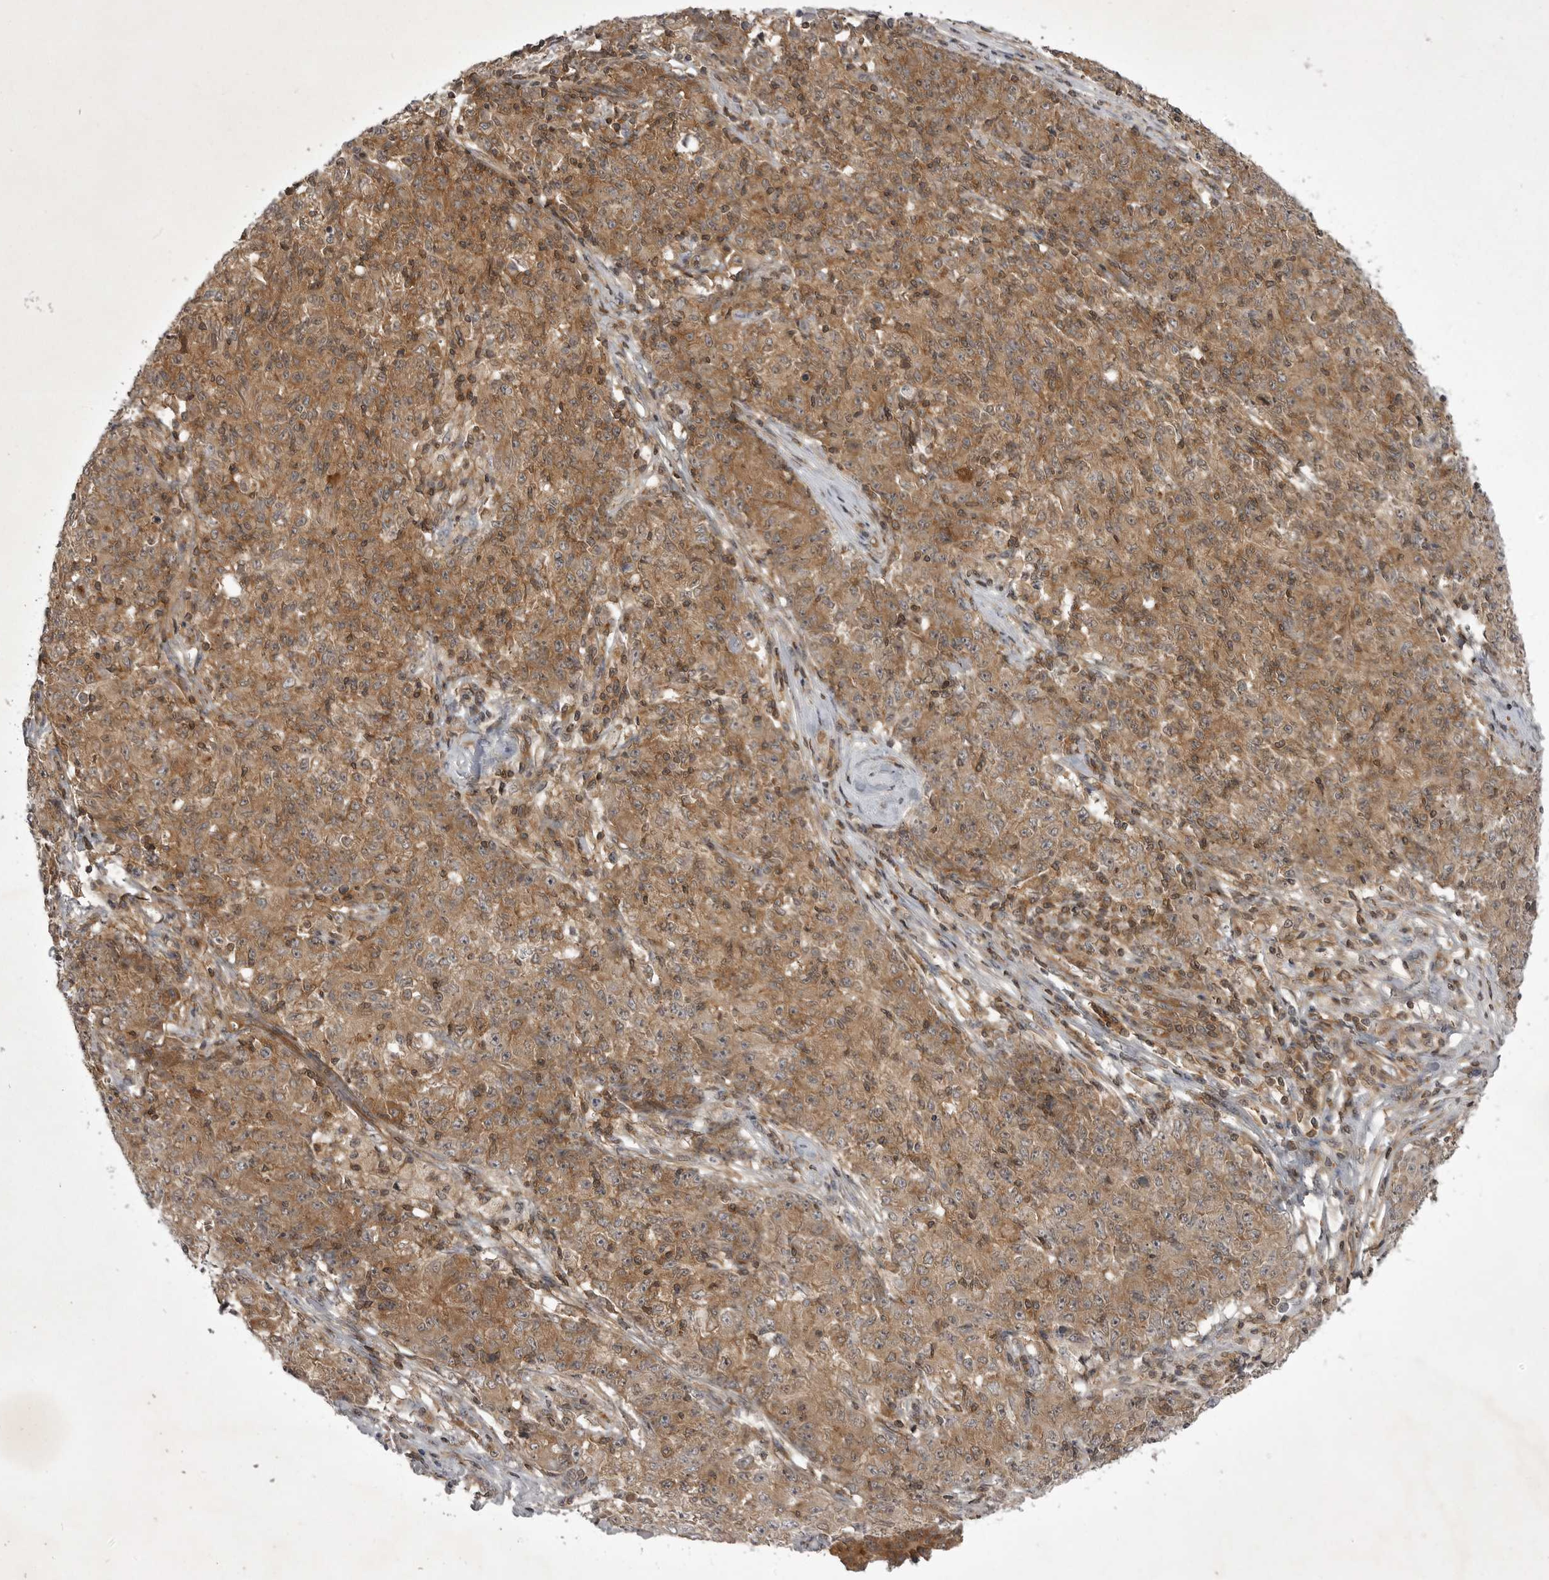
{"staining": {"intensity": "moderate", "quantity": ">75%", "location": "cytoplasmic/membranous"}, "tissue": "ovarian cancer", "cell_type": "Tumor cells", "image_type": "cancer", "snomed": [{"axis": "morphology", "description": "Carcinoma, endometroid"}, {"axis": "topography", "description": "Ovary"}], "caption": "Brown immunohistochemical staining in ovarian cancer (endometroid carcinoma) reveals moderate cytoplasmic/membranous expression in approximately >75% of tumor cells.", "gene": "STK24", "patient": {"sex": "female", "age": 42}}